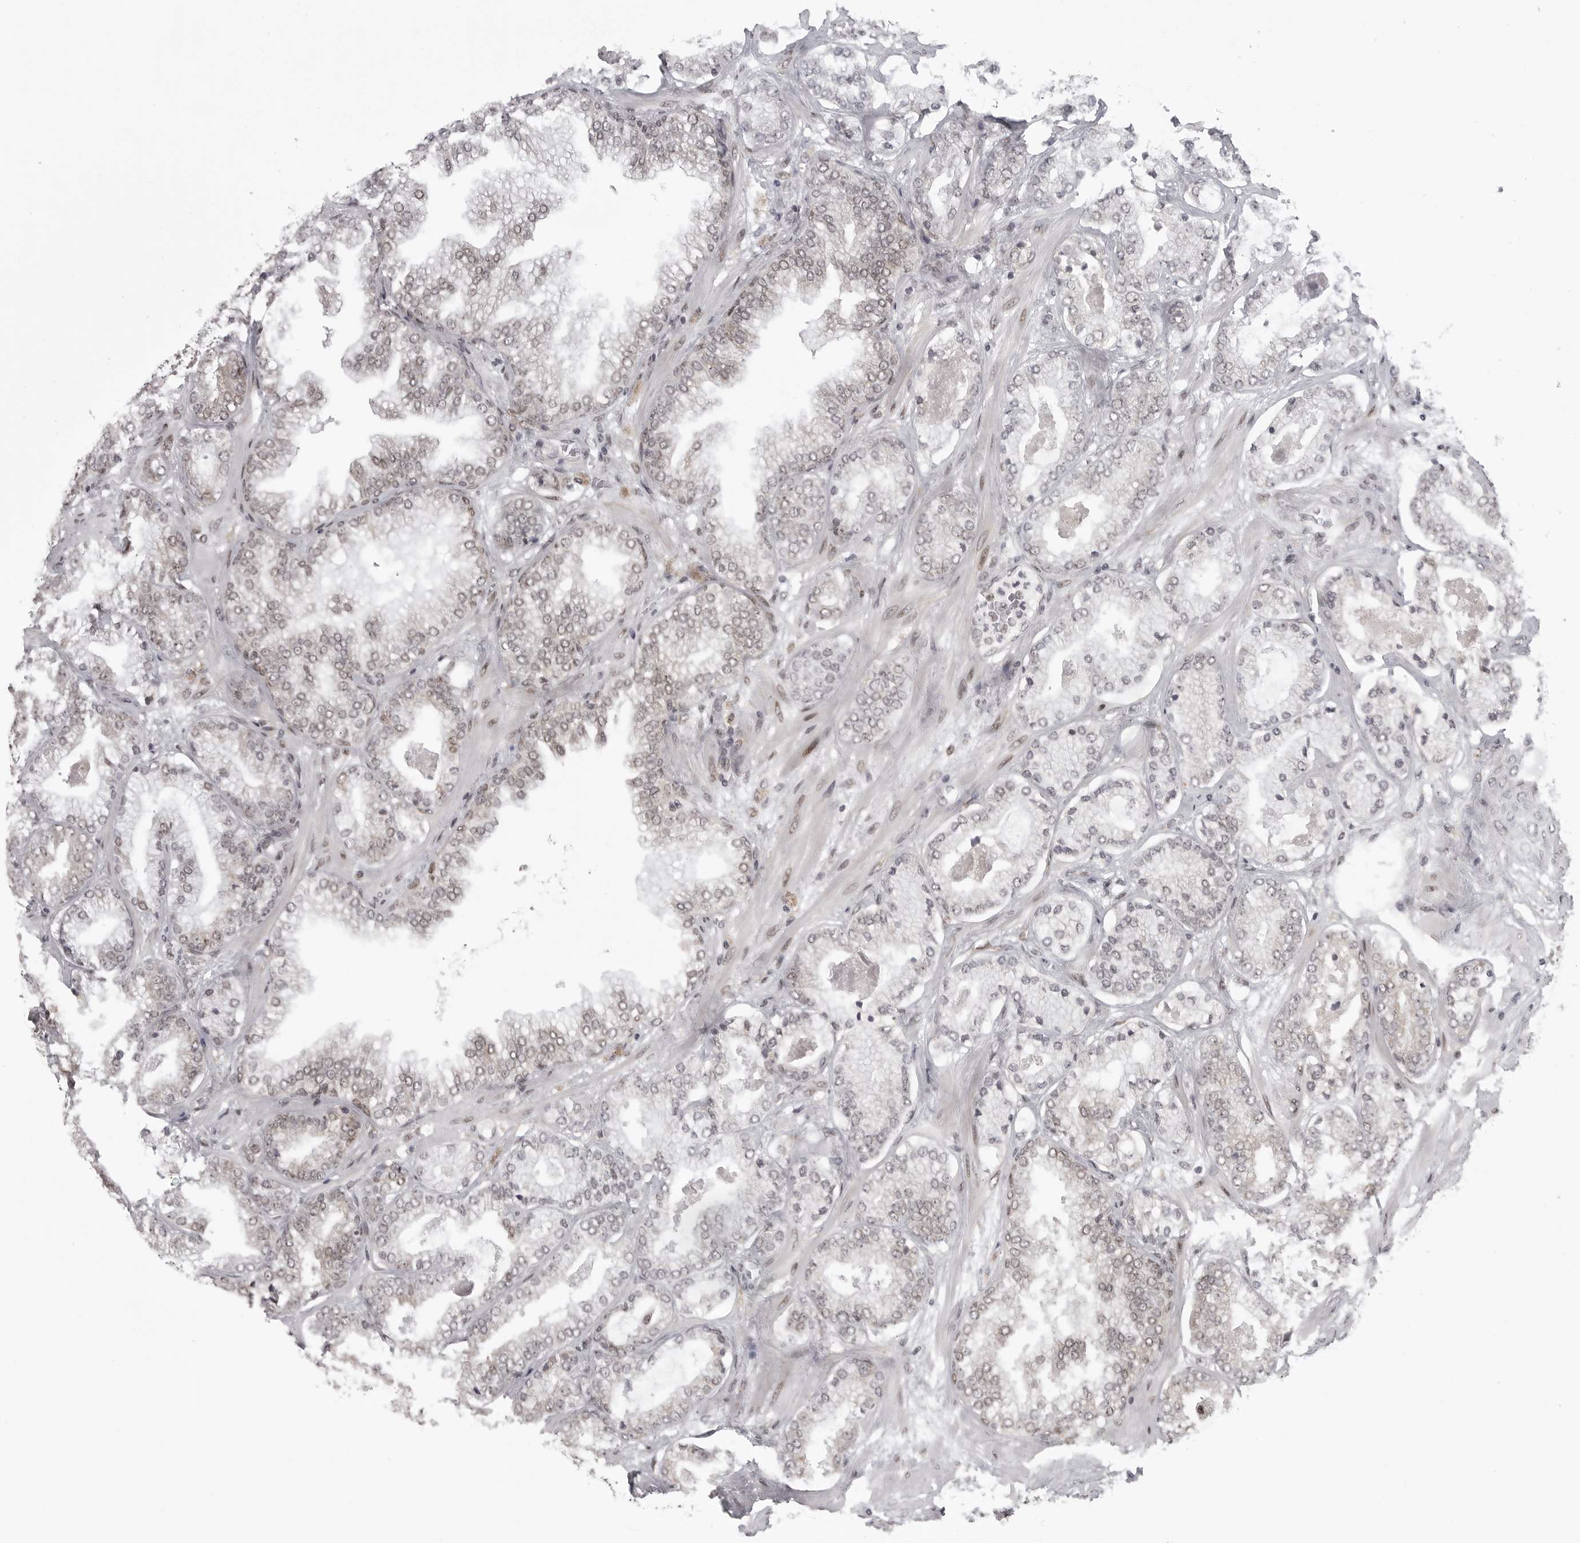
{"staining": {"intensity": "weak", "quantity": "<25%", "location": "nuclear"}, "tissue": "prostate cancer", "cell_type": "Tumor cells", "image_type": "cancer", "snomed": [{"axis": "morphology", "description": "Adenocarcinoma, High grade"}, {"axis": "topography", "description": "Prostate"}], "caption": "Immunohistochemistry image of neoplastic tissue: human prostate cancer stained with DAB exhibits no significant protein expression in tumor cells.", "gene": "PRDM10", "patient": {"sex": "male", "age": 58}}